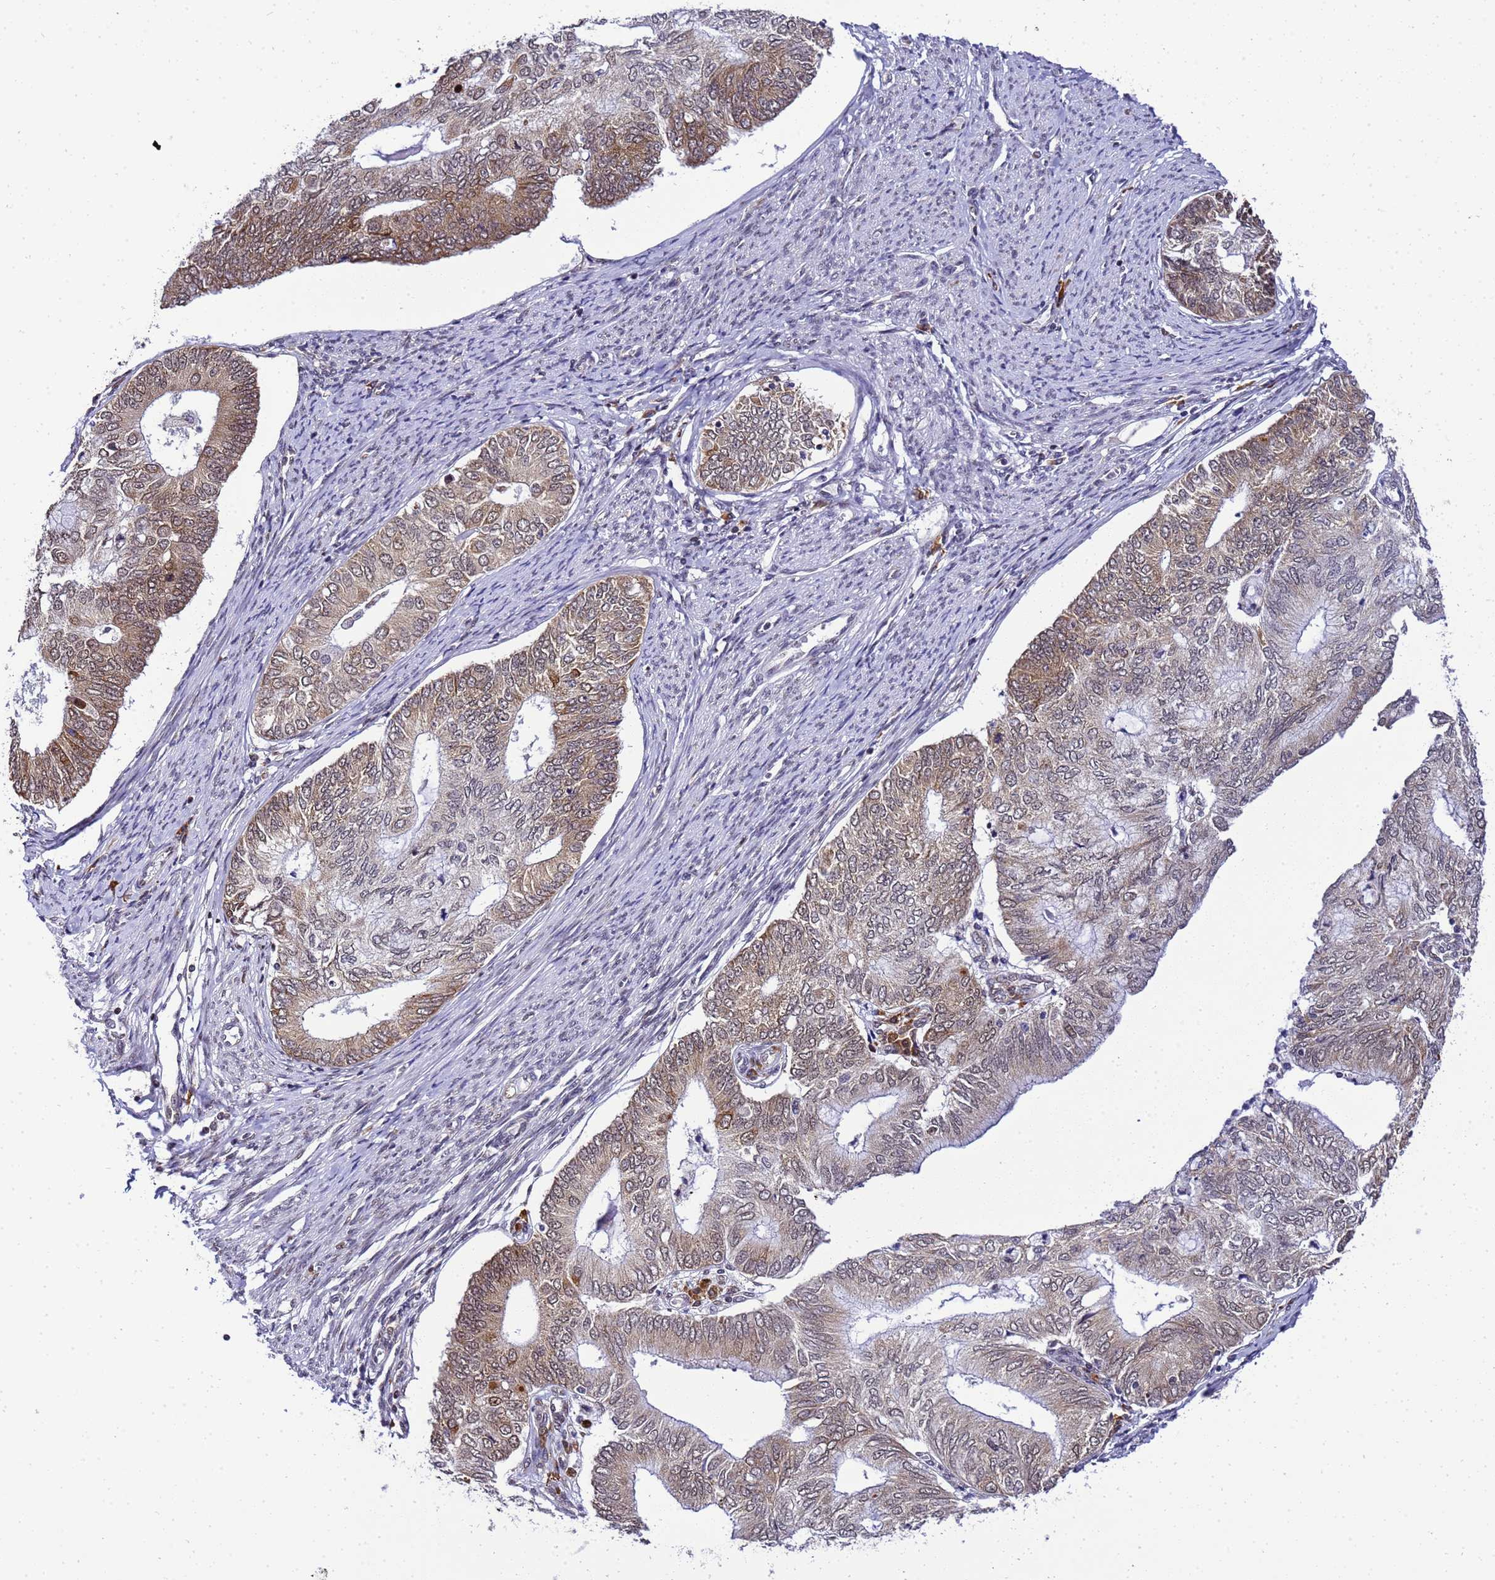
{"staining": {"intensity": "weak", "quantity": "25%-75%", "location": "cytoplasmic/membranous"}, "tissue": "endometrial cancer", "cell_type": "Tumor cells", "image_type": "cancer", "snomed": [{"axis": "morphology", "description": "Adenocarcinoma, NOS"}, {"axis": "topography", "description": "Endometrium"}], "caption": "Immunohistochemical staining of human endometrial cancer (adenocarcinoma) displays low levels of weak cytoplasmic/membranous positivity in about 25%-75% of tumor cells.", "gene": "SMN1", "patient": {"sex": "female", "age": 68}}